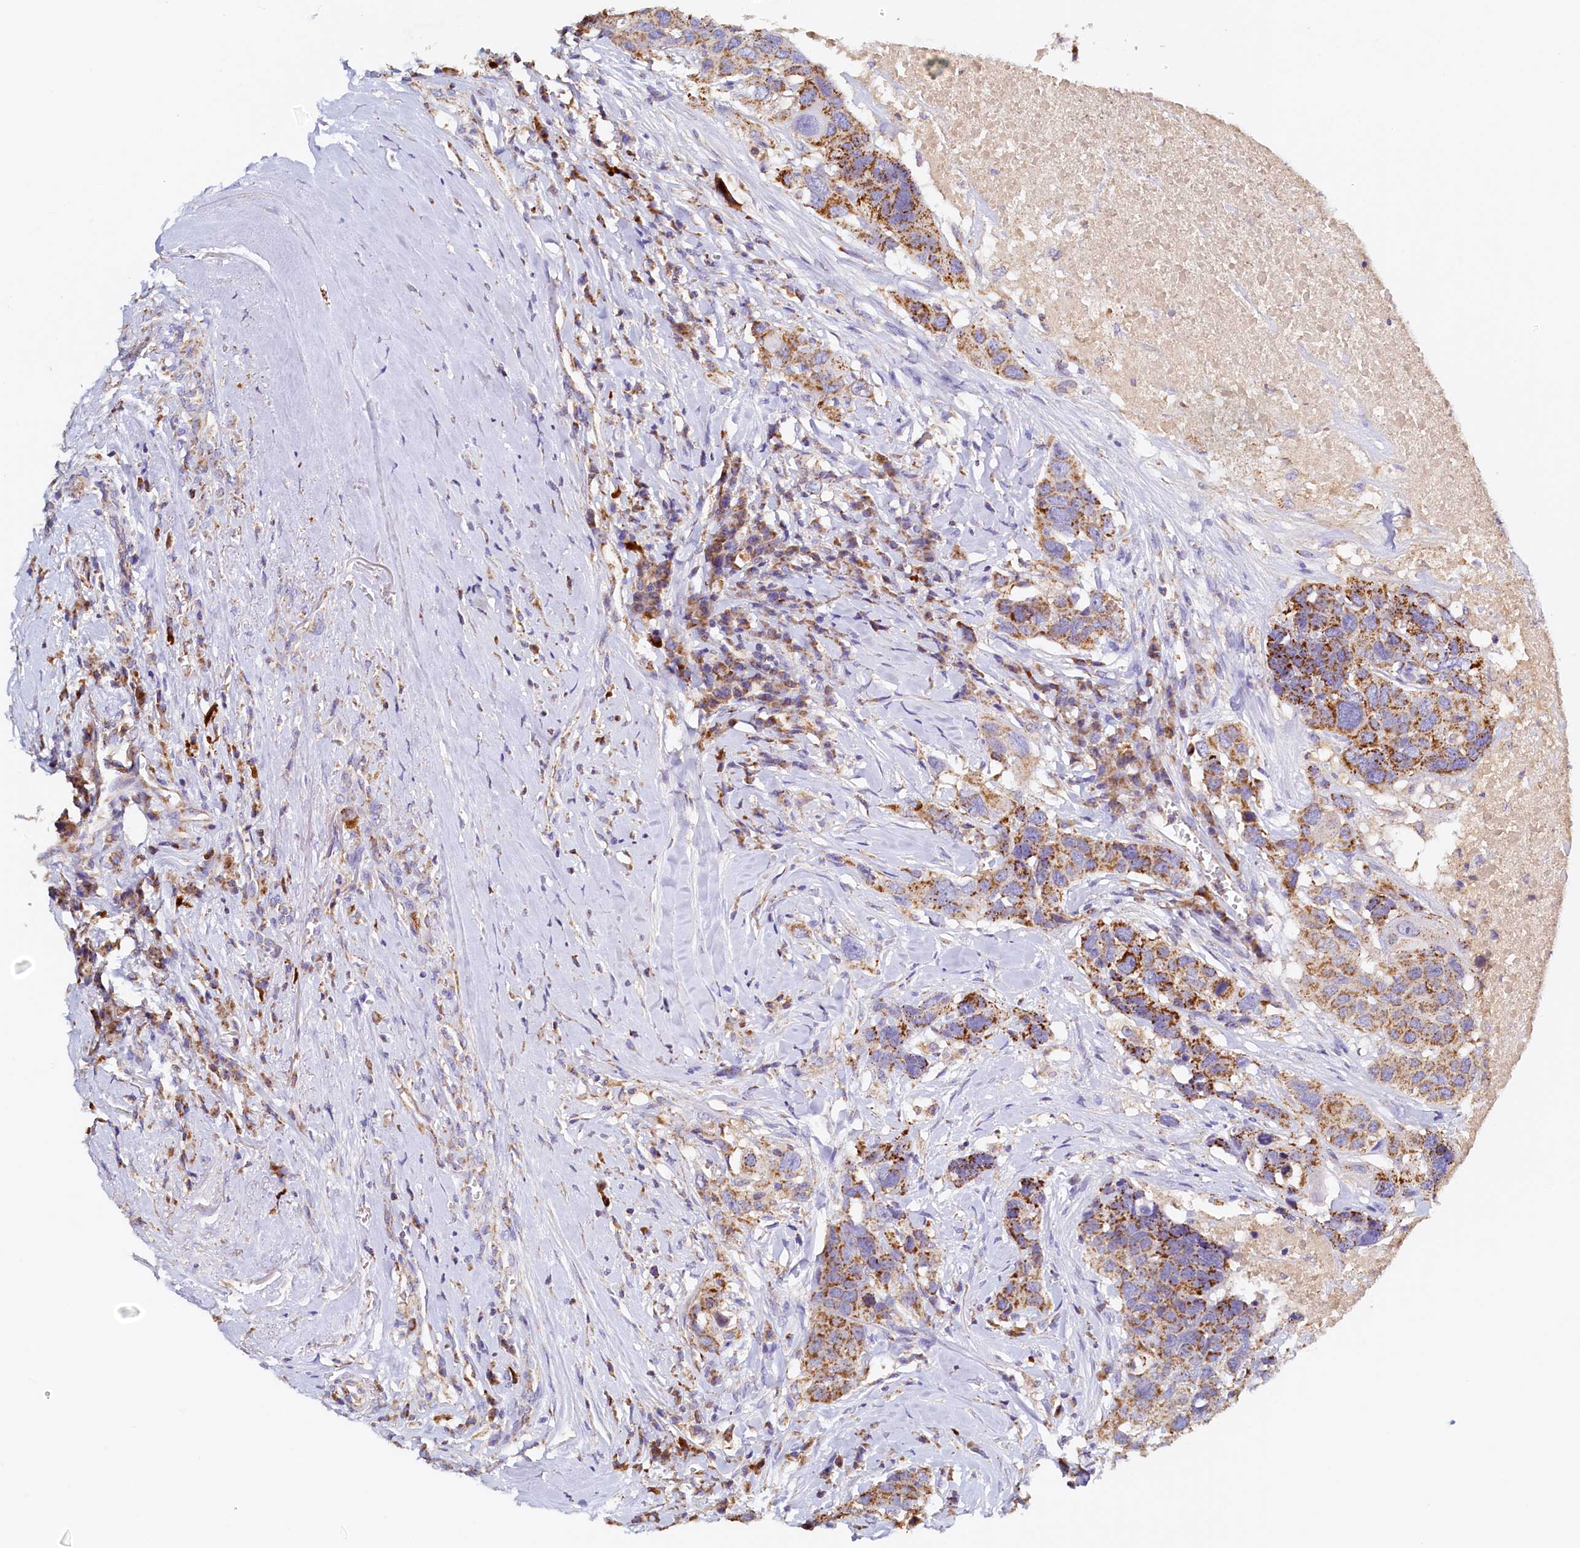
{"staining": {"intensity": "moderate", "quantity": ">75%", "location": "cytoplasmic/membranous"}, "tissue": "head and neck cancer", "cell_type": "Tumor cells", "image_type": "cancer", "snomed": [{"axis": "morphology", "description": "Squamous cell carcinoma, NOS"}, {"axis": "topography", "description": "Head-Neck"}], "caption": "Immunohistochemistry (DAB) staining of human head and neck squamous cell carcinoma demonstrates moderate cytoplasmic/membranous protein expression in approximately >75% of tumor cells.", "gene": "POC1A", "patient": {"sex": "male", "age": 66}}